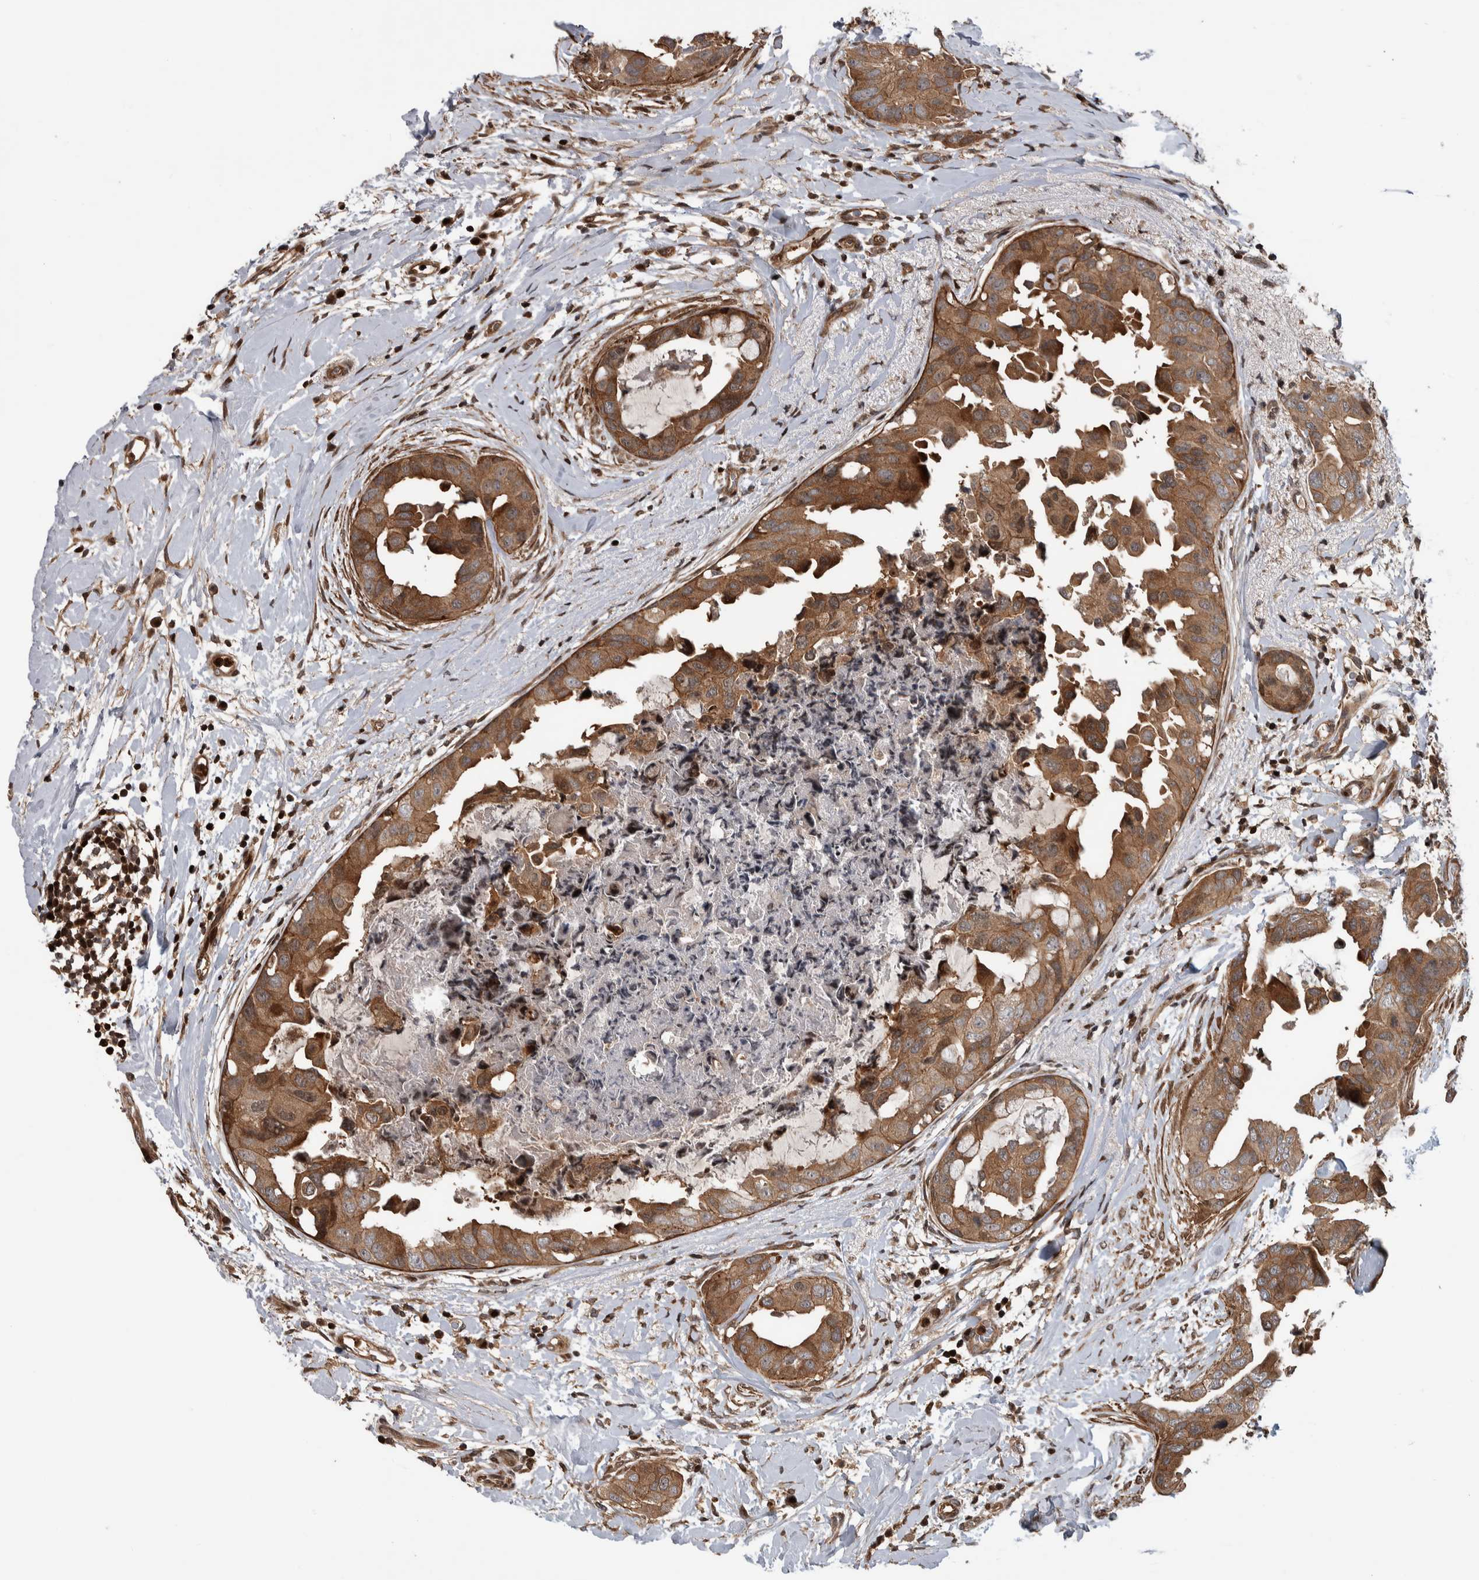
{"staining": {"intensity": "moderate", "quantity": ">75%", "location": "cytoplasmic/membranous"}, "tissue": "breast cancer", "cell_type": "Tumor cells", "image_type": "cancer", "snomed": [{"axis": "morphology", "description": "Duct carcinoma"}, {"axis": "topography", "description": "Breast"}], "caption": "Breast cancer stained for a protein reveals moderate cytoplasmic/membranous positivity in tumor cells.", "gene": "ARFGEF1", "patient": {"sex": "female", "age": 40}}